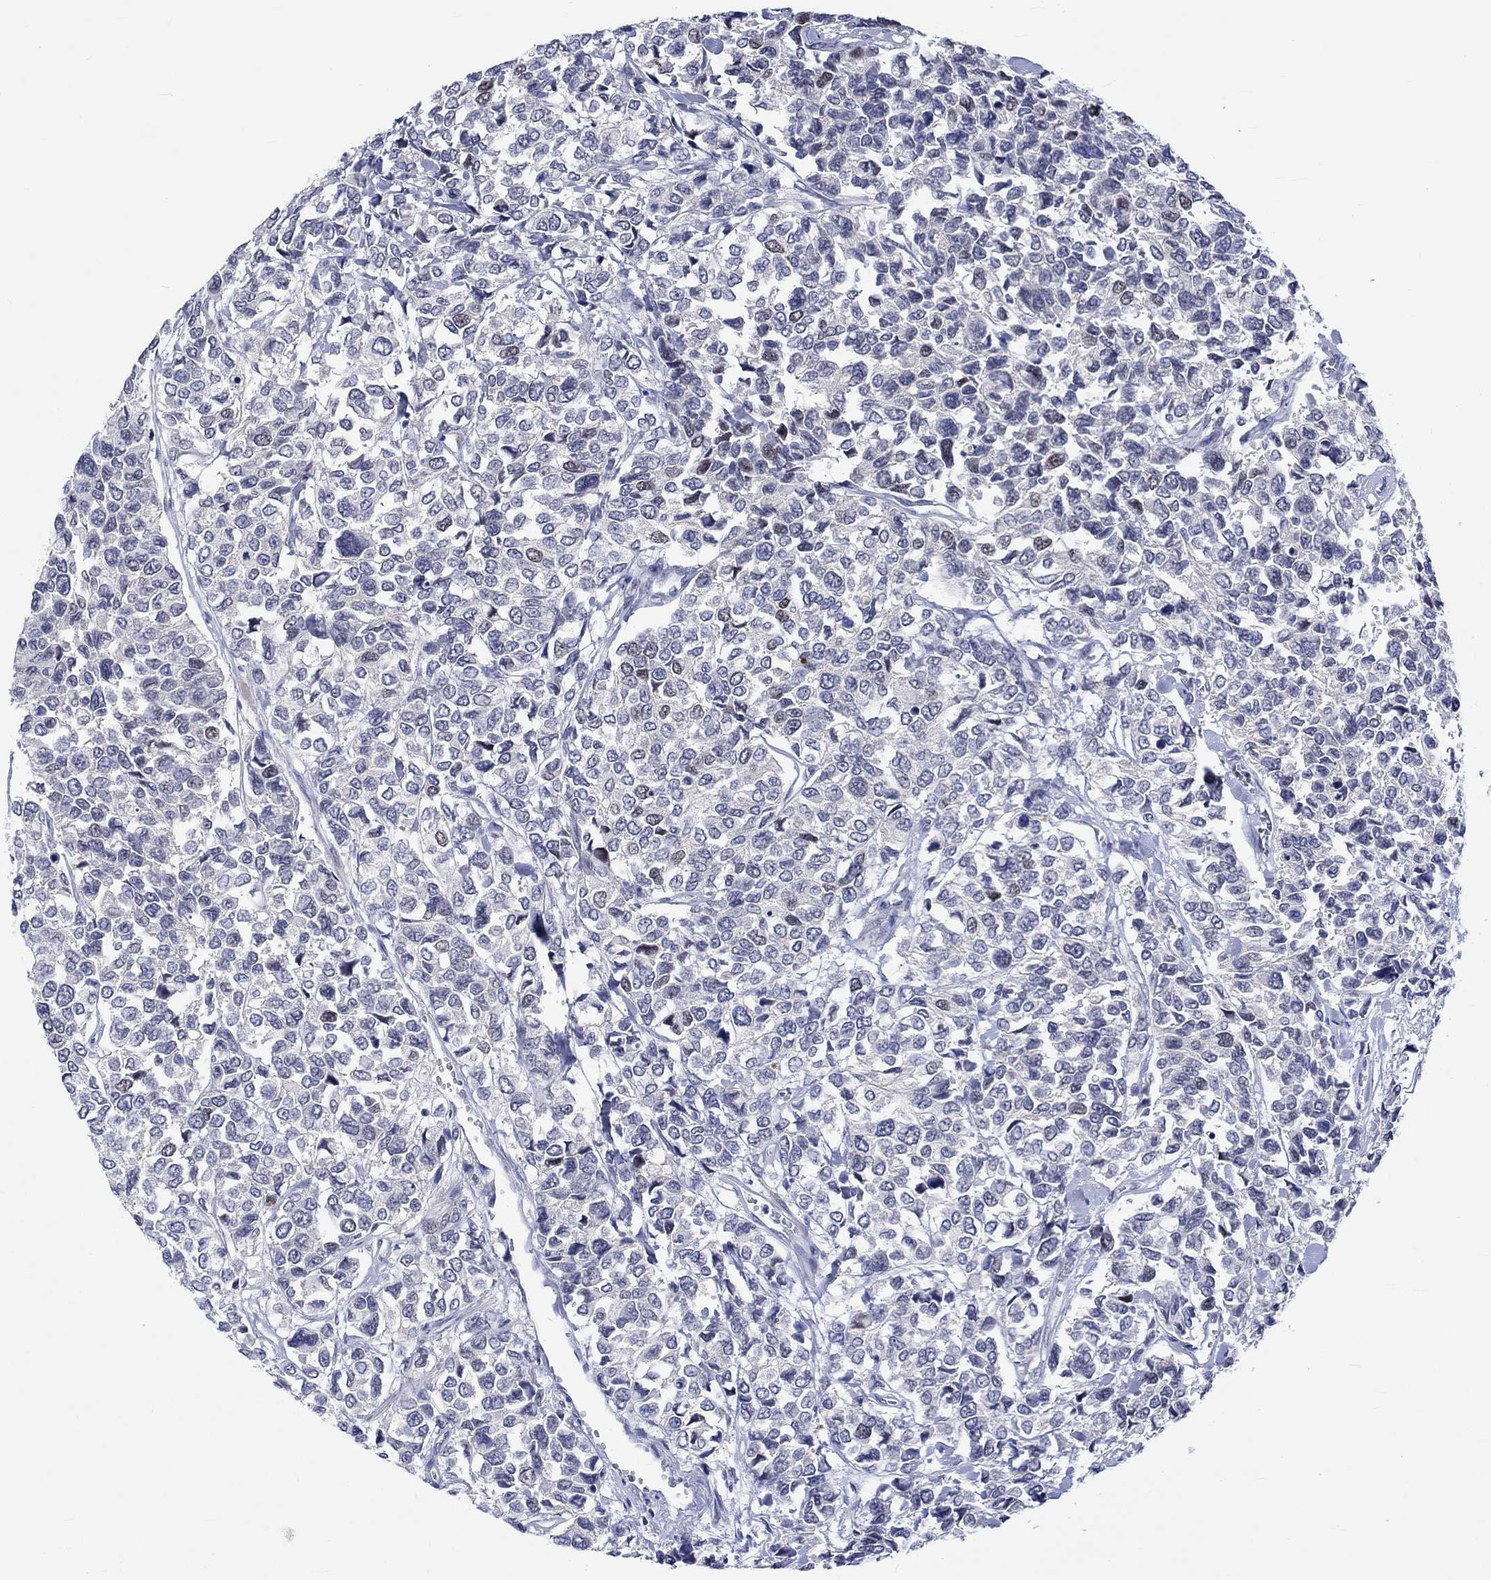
{"staining": {"intensity": "strong", "quantity": "<25%", "location": "nuclear"}, "tissue": "urothelial cancer", "cell_type": "Tumor cells", "image_type": "cancer", "snomed": [{"axis": "morphology", "description": "Urothelial carcinoma, High grade"}, {"axis": "topography", "description": "Urinary bladder"}], "caption": "Protein staining of urothelial cancer tissue shows strong nuclear expression in approximately <25% of tumor cells.", "gene": "E2F8", "patient": {"sex": "male", "age": 77}}